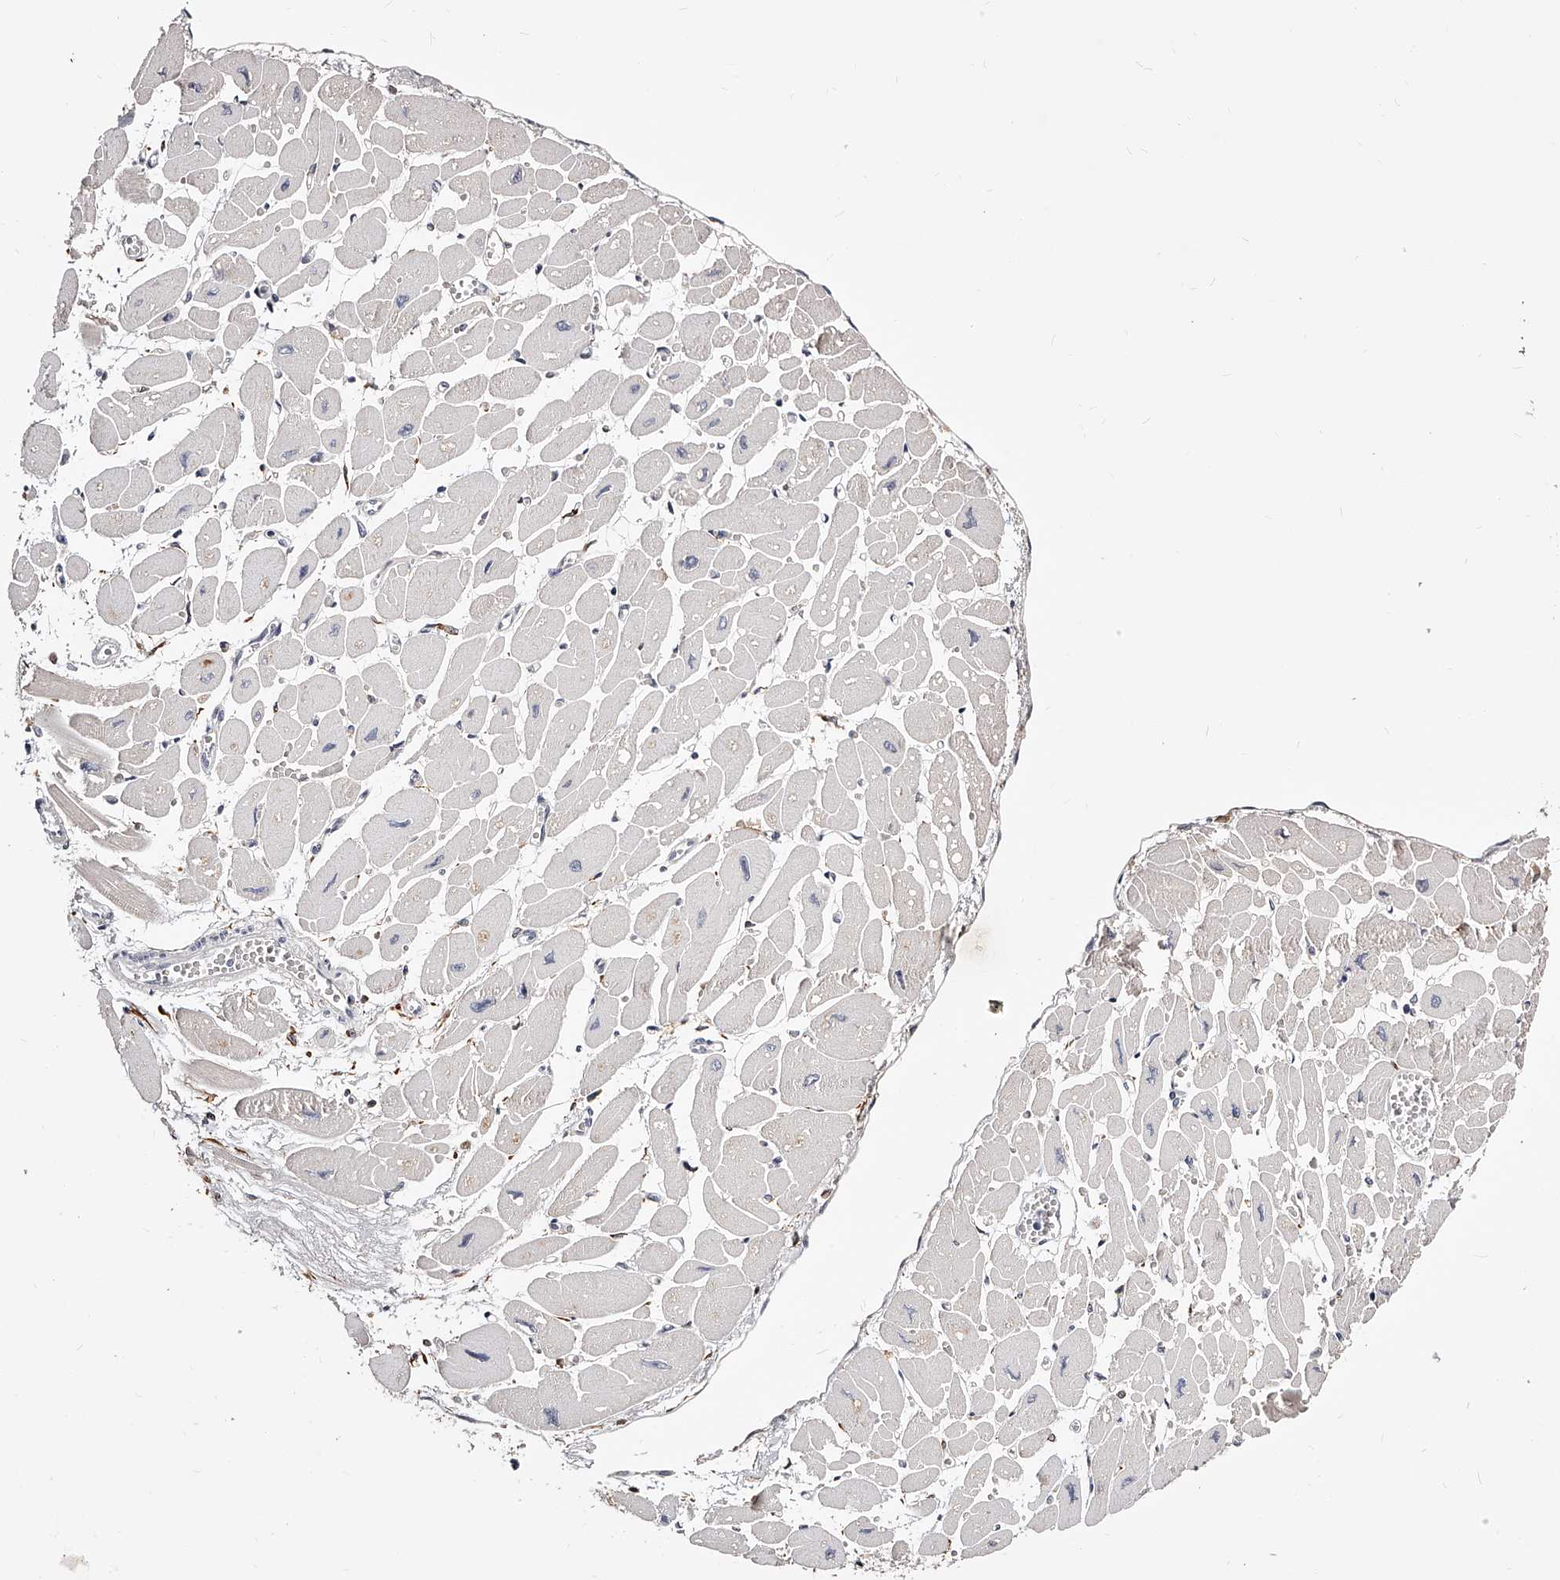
{"staining": {"intensity": "negative", "quantity": "none", "location": "none"}, "tissue": "heart muscle", "cell_type": "Cardiomyocytes", "image_type": "normal", "snomed": [{"axis": "morphology", "description": "Normal tissue, NOS"}, {"axis": "topography", "description": "Heart"}], "caption": "A photomicrograph of heart muscle stained for a protein reveals no brown staining in cardiomyocytes.", "gene": "CD82", "patient": {"sex": "female", "age": 54}}